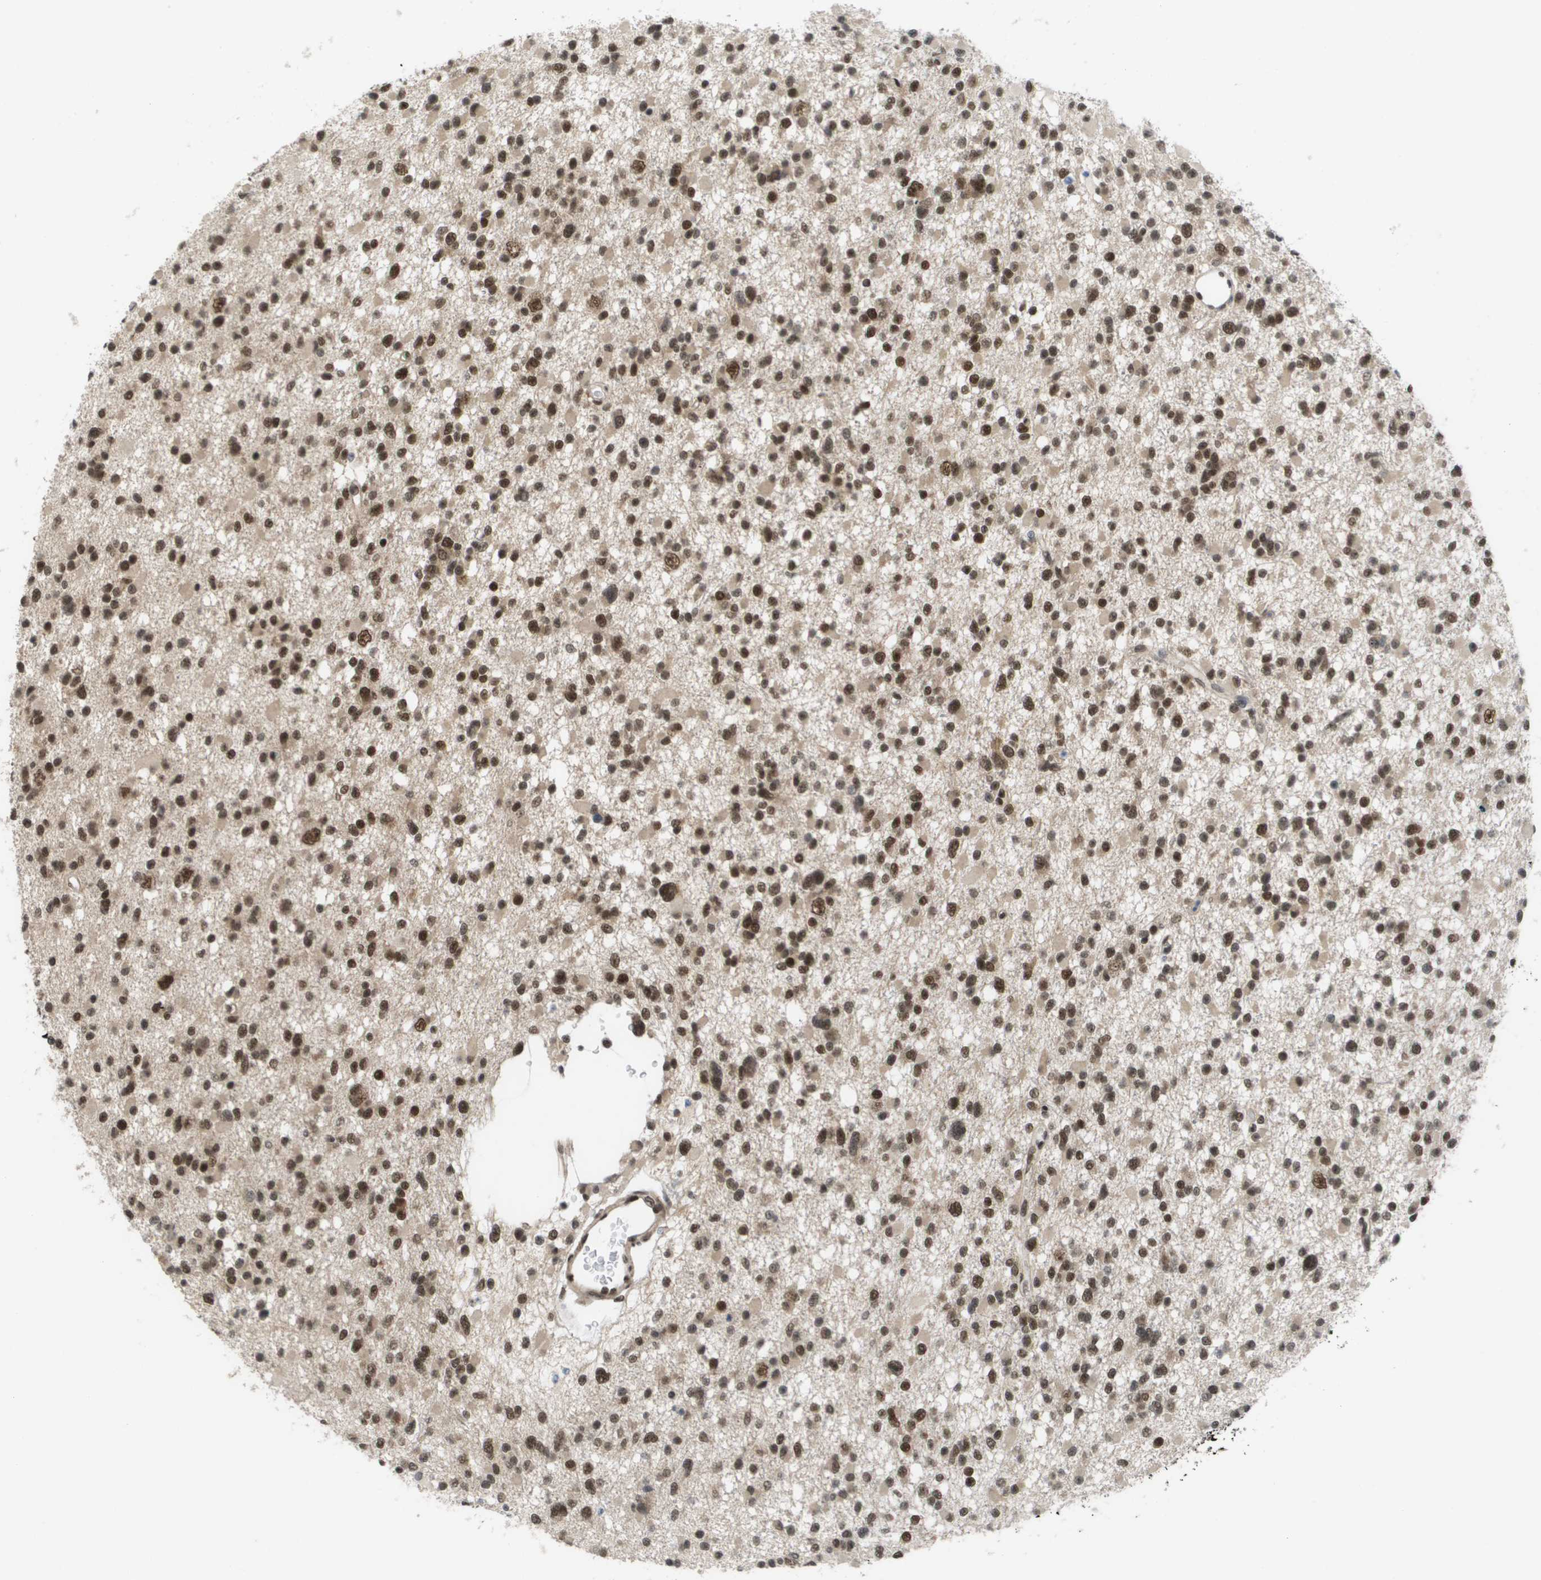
{"staining": {"intensity": "strong", "quantity": ">75%", "location": "nuclear"}, "tissue": "glioma", "cell_type": "Tumor cells", "image_type": "cancer", "snomed": [{"axis": "morphology", "description": "Glioma, malignant, Low grade"}, {"axis": "topography", "description": "Brain"}], "caption": "Malignant low-grade glioma stained for a protein (brown) reveals strong nuclear positive staining in about >75% of tumor cells.", "gene": "CDT1", "patient": {"sex": "female", "age": 22}}